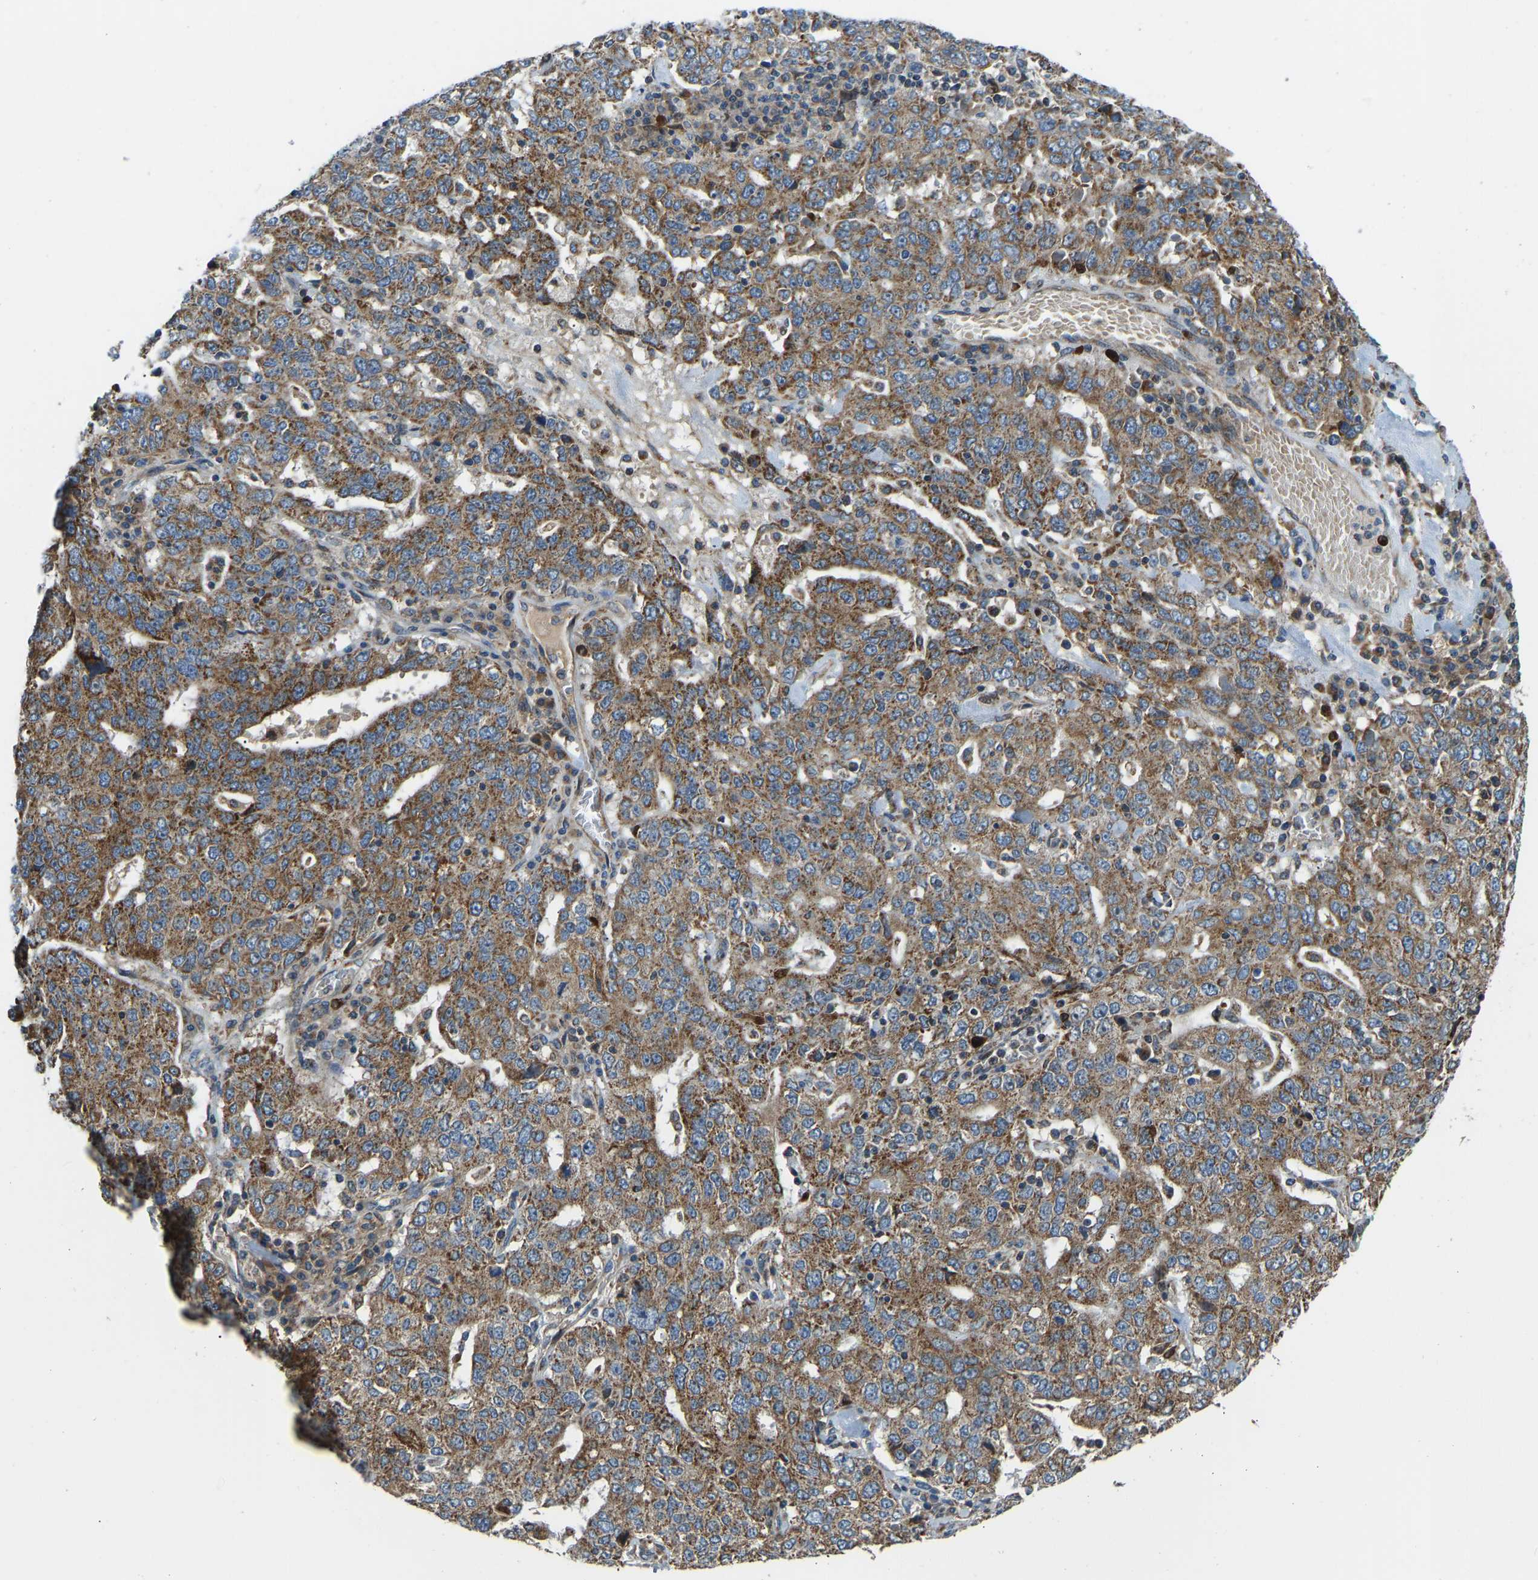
{"staining": {"intensity": "moderate", "quantity": ">75%", "location": "cytoplasmic/membranous"}, "tissue": "ovarian cancer", "cell_type": "Tumor cells", "image_type": "cancer", "snomed": [{"axis": "morphology", "description": "Carcinoma, endometroid"}, {"axis": "topography", "description": "Ovary"}], "caption": "A brown stain labels moderate cytoplasmic/membranous positivity of a protein in human endometroid carcinoma (ovarian) tumor cells.", "gene": "RBP1", "patient": {"sex": "female", "age": 62}}